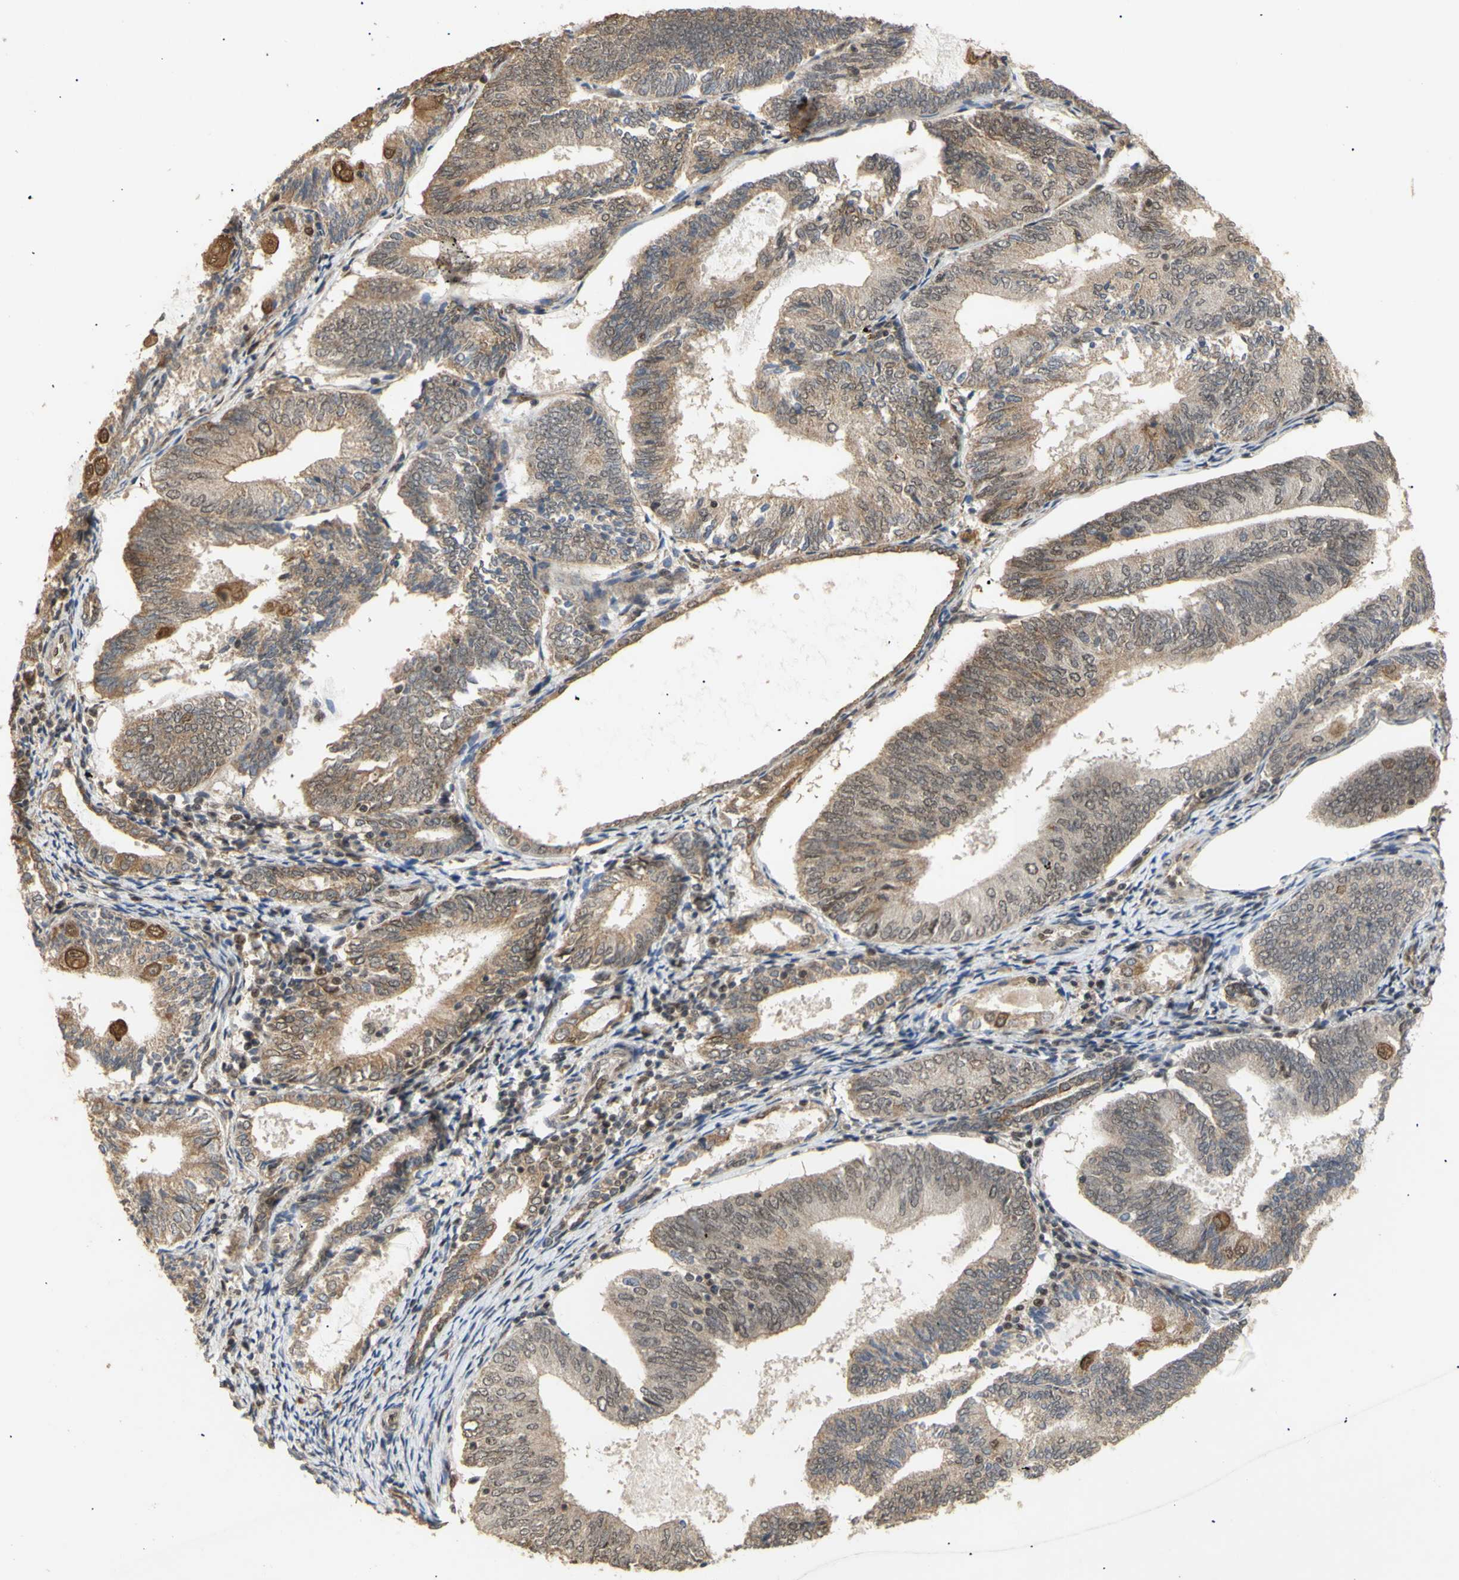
{"staining": {"intensity": "moderate", "quantity": "25%-75%", "location": "cytoplasmic/membranous"}, "tissue": "endometrial cancer", "cell_type": "Tumor cells", "image_type": "cancer", "snomed": [{"axis": "morphology", "description": "Adenocarcinoma, NOS"}, {"axis": "topography", "description": "Endometrium"}], "caption": "Immunohistochemical staining of human endometrial cancer reveals medium levels of moderate cytoplasmic/membranous protein expression in approximately 25%-75% of tumor cells. (DAB IHC with brightfield microscopy, high magnification).", "gene": "GTF2E2", "patient": {"sex": "female", "age": 81}}